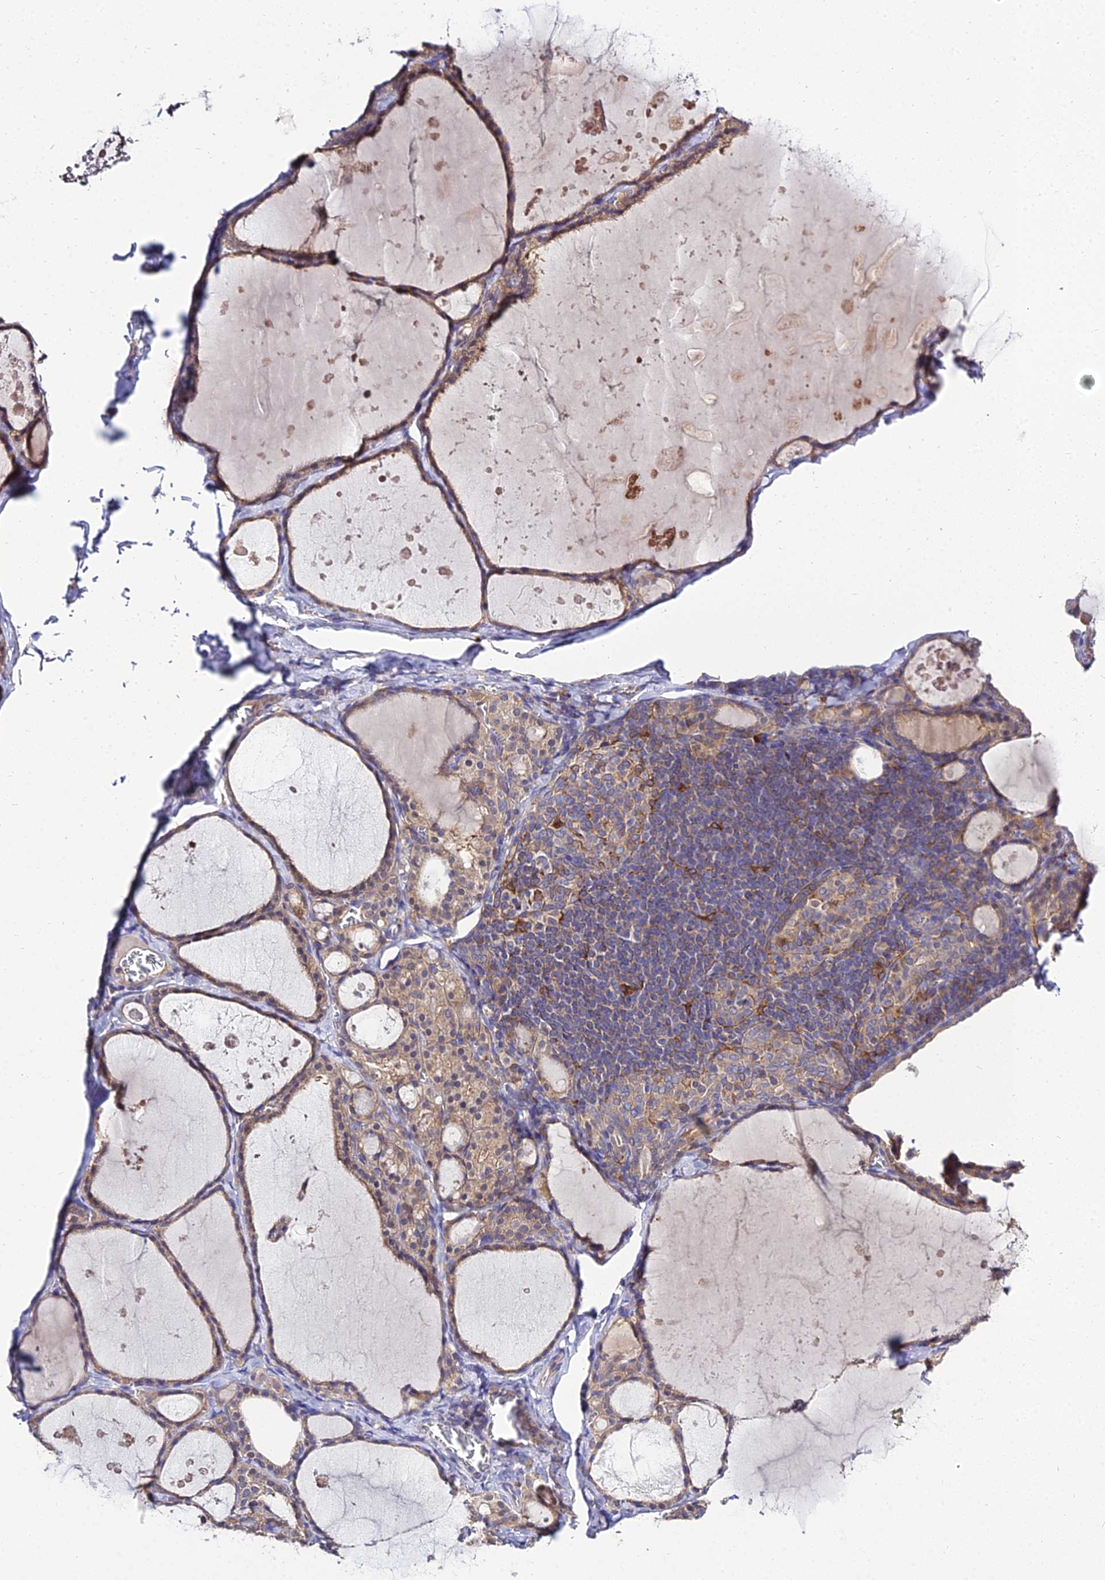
{"staining": {"intensity": "moderate", "quantity": "25%-75%", "location": "cytoplasmic/membranous"}, "tissue": "thyroid gland", "cell_type": "Glandular cells", "image_type": "normal", "snomed": [{"axis": "morphology", "description": "Normal tissue, NOS"}, {"axis": "topography", "description": "Thyroid gland"}], "caption": "A brown stain shows moderate cytoplasmic/membranous staining of a protein in glandular cells of benign human thyroid gland. The protein is stained brown, and the nuclei are stained in blue (DAB IHC with brightfield microscopy, high magnification).", "gene": "C2orf69", "patient": {"sex": "male", "age": 56}}